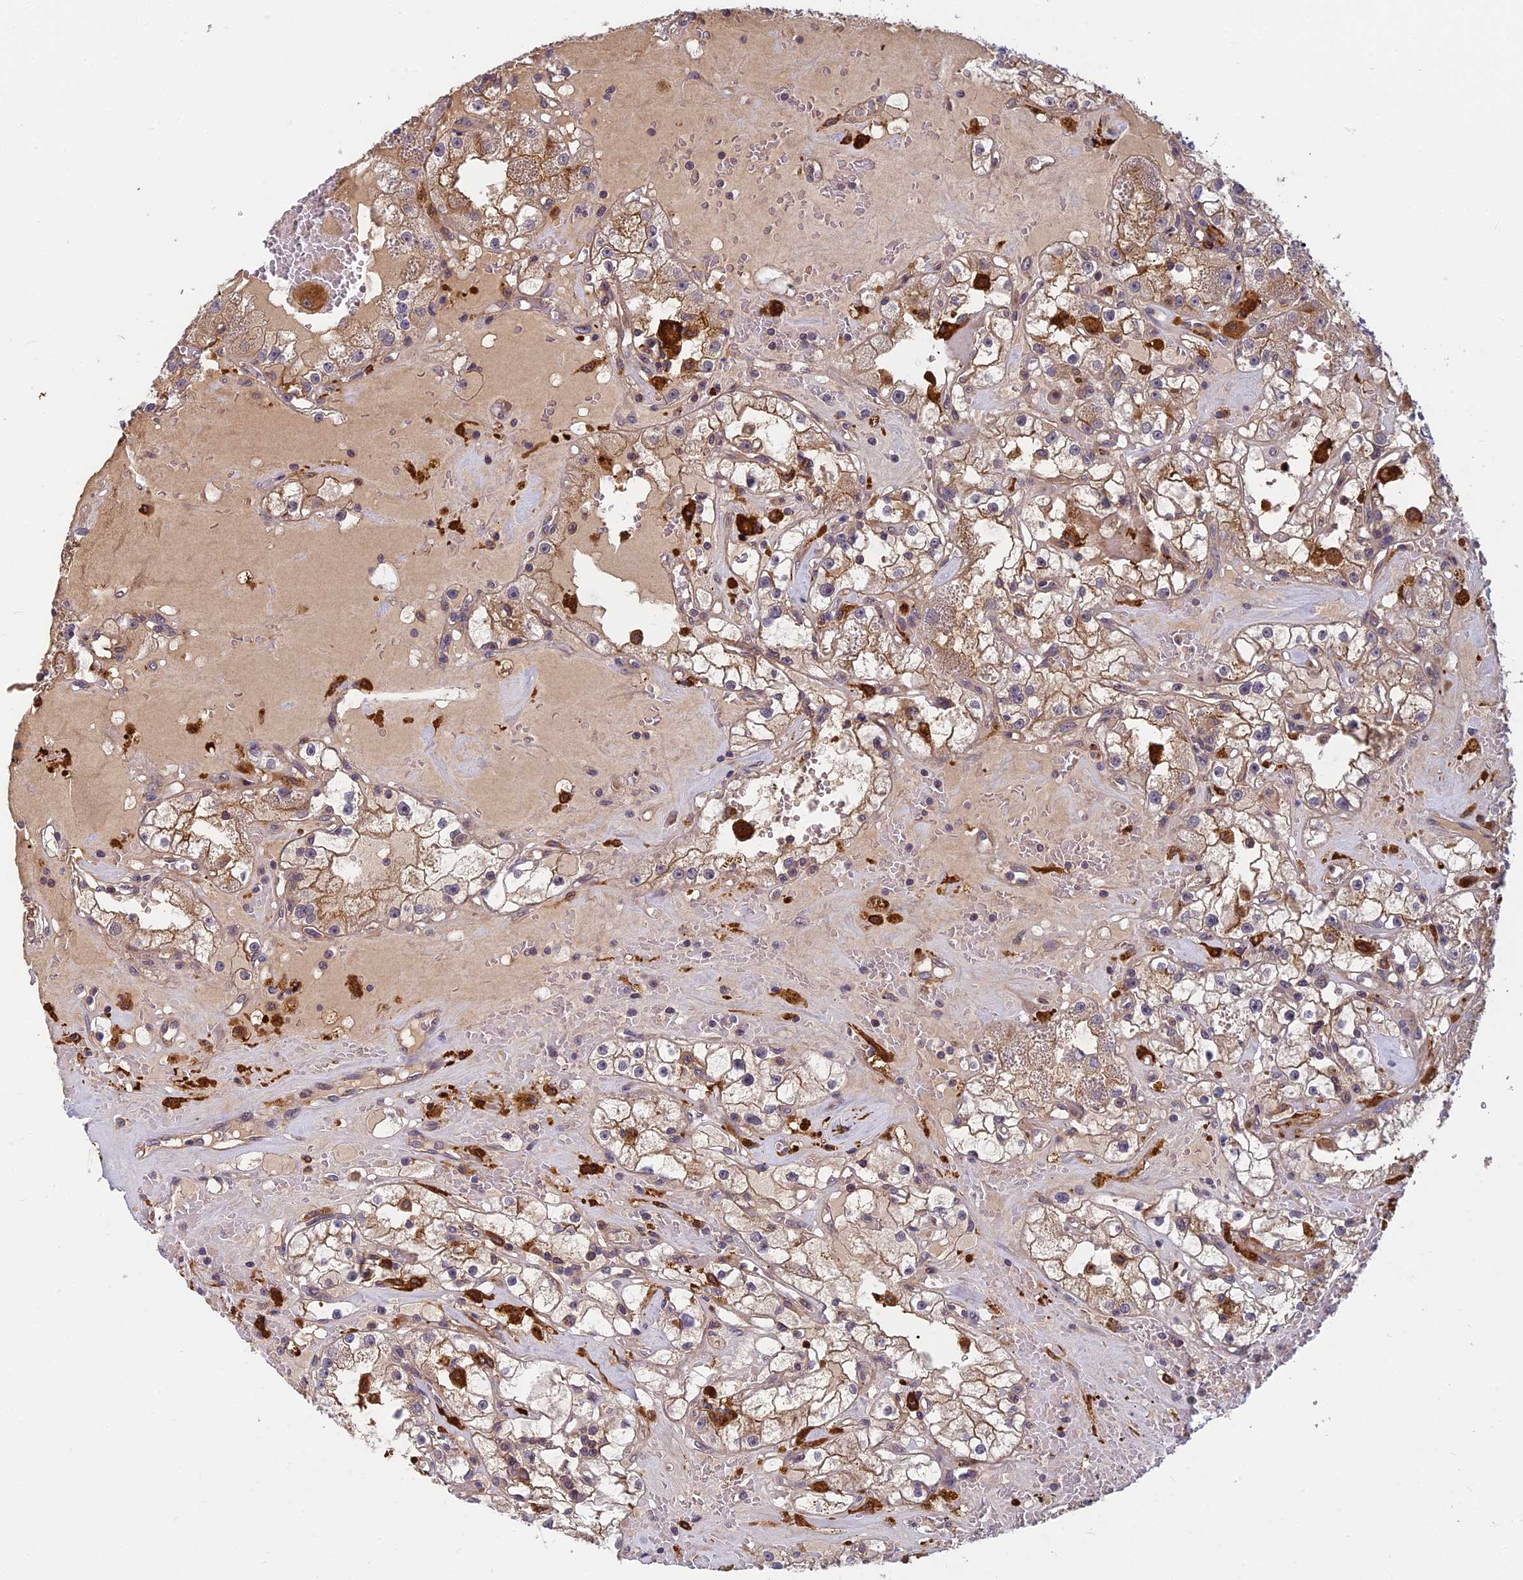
{"staining": {"intensity": "moderate", "quantity": ">75%", "location": "cytoplasmic/membranous"}, "tissue": "renal cancer", "cell_type": "Tumor cells", "image_type": "cancer", "snomed": [{"axis": "morphology", "description": "Adenocarcinoma, NOS"}, {"axis": "topography", "description": "Kidney"}], "caption": "IHC micrograph of neoplastic tissue: renal adenocarcinoma stained using immunohistochemistry reveals medium levels of moderate protein expression localized specifically in the cytoplasmic/membranous of tumor cells, appearing as a cytoplasmic/membranous brown color.", "gene": "PIKFYVE", "patient": {"sex": "male", "age": 56}}